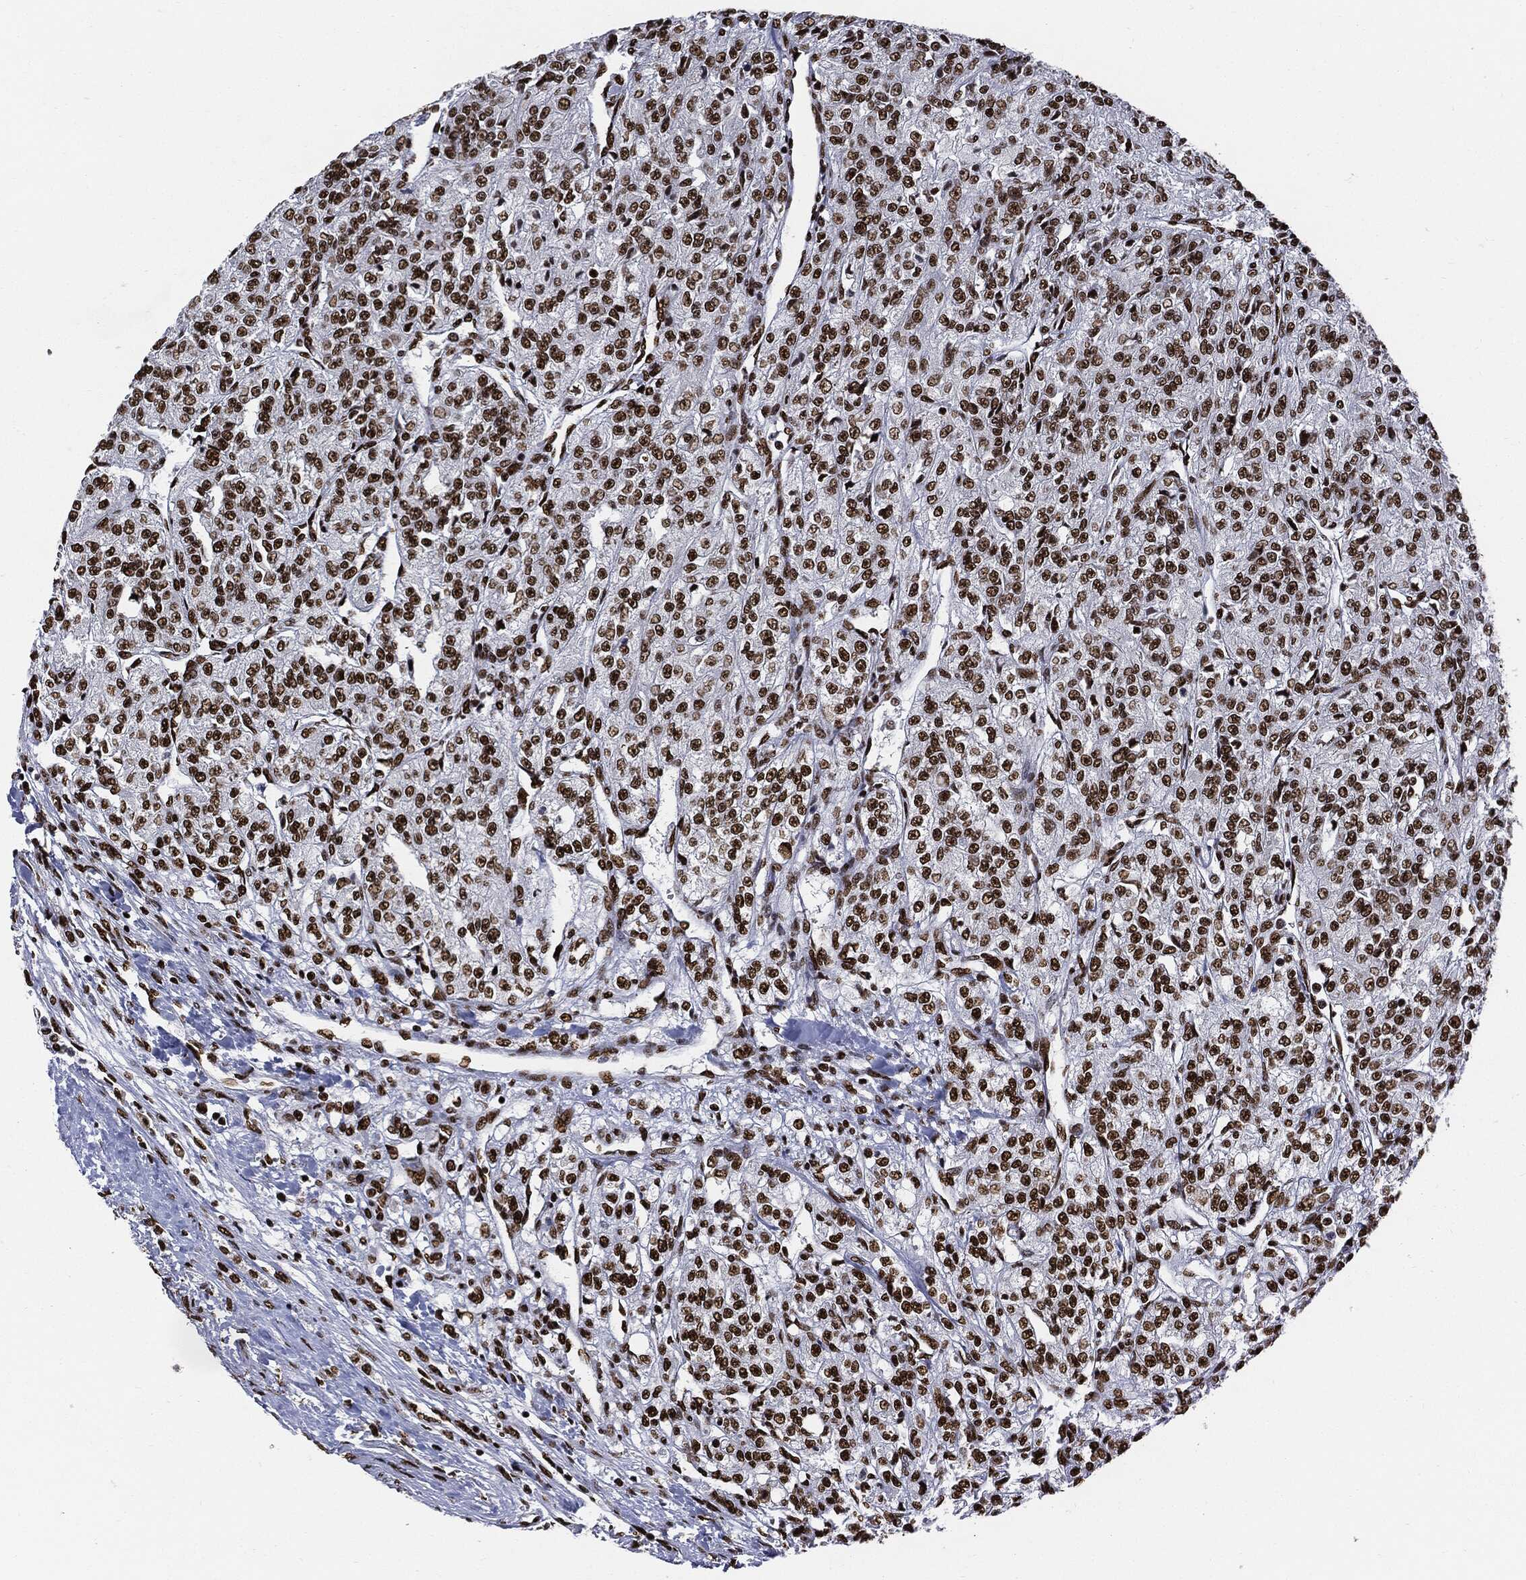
{"staining": {"intensity": "strong", "quantity": ">75%", "location": "nuclear"}, "tissue": "renal cancer", "cell_type": "Tumor cells", "image_type": "cancer", "snomed": [{"axis": "morphology", "description": "Adenocarcinoma, NOS"}, {"axis": "topography", "description": "Kidney"}], "caption": "Protein analysis of renal cancer tissue reveals strong nuclear positivity in approximately >75% of tumor cells.", "gene": "RECQL", "patient": {"sex": "female", "age": 63}}